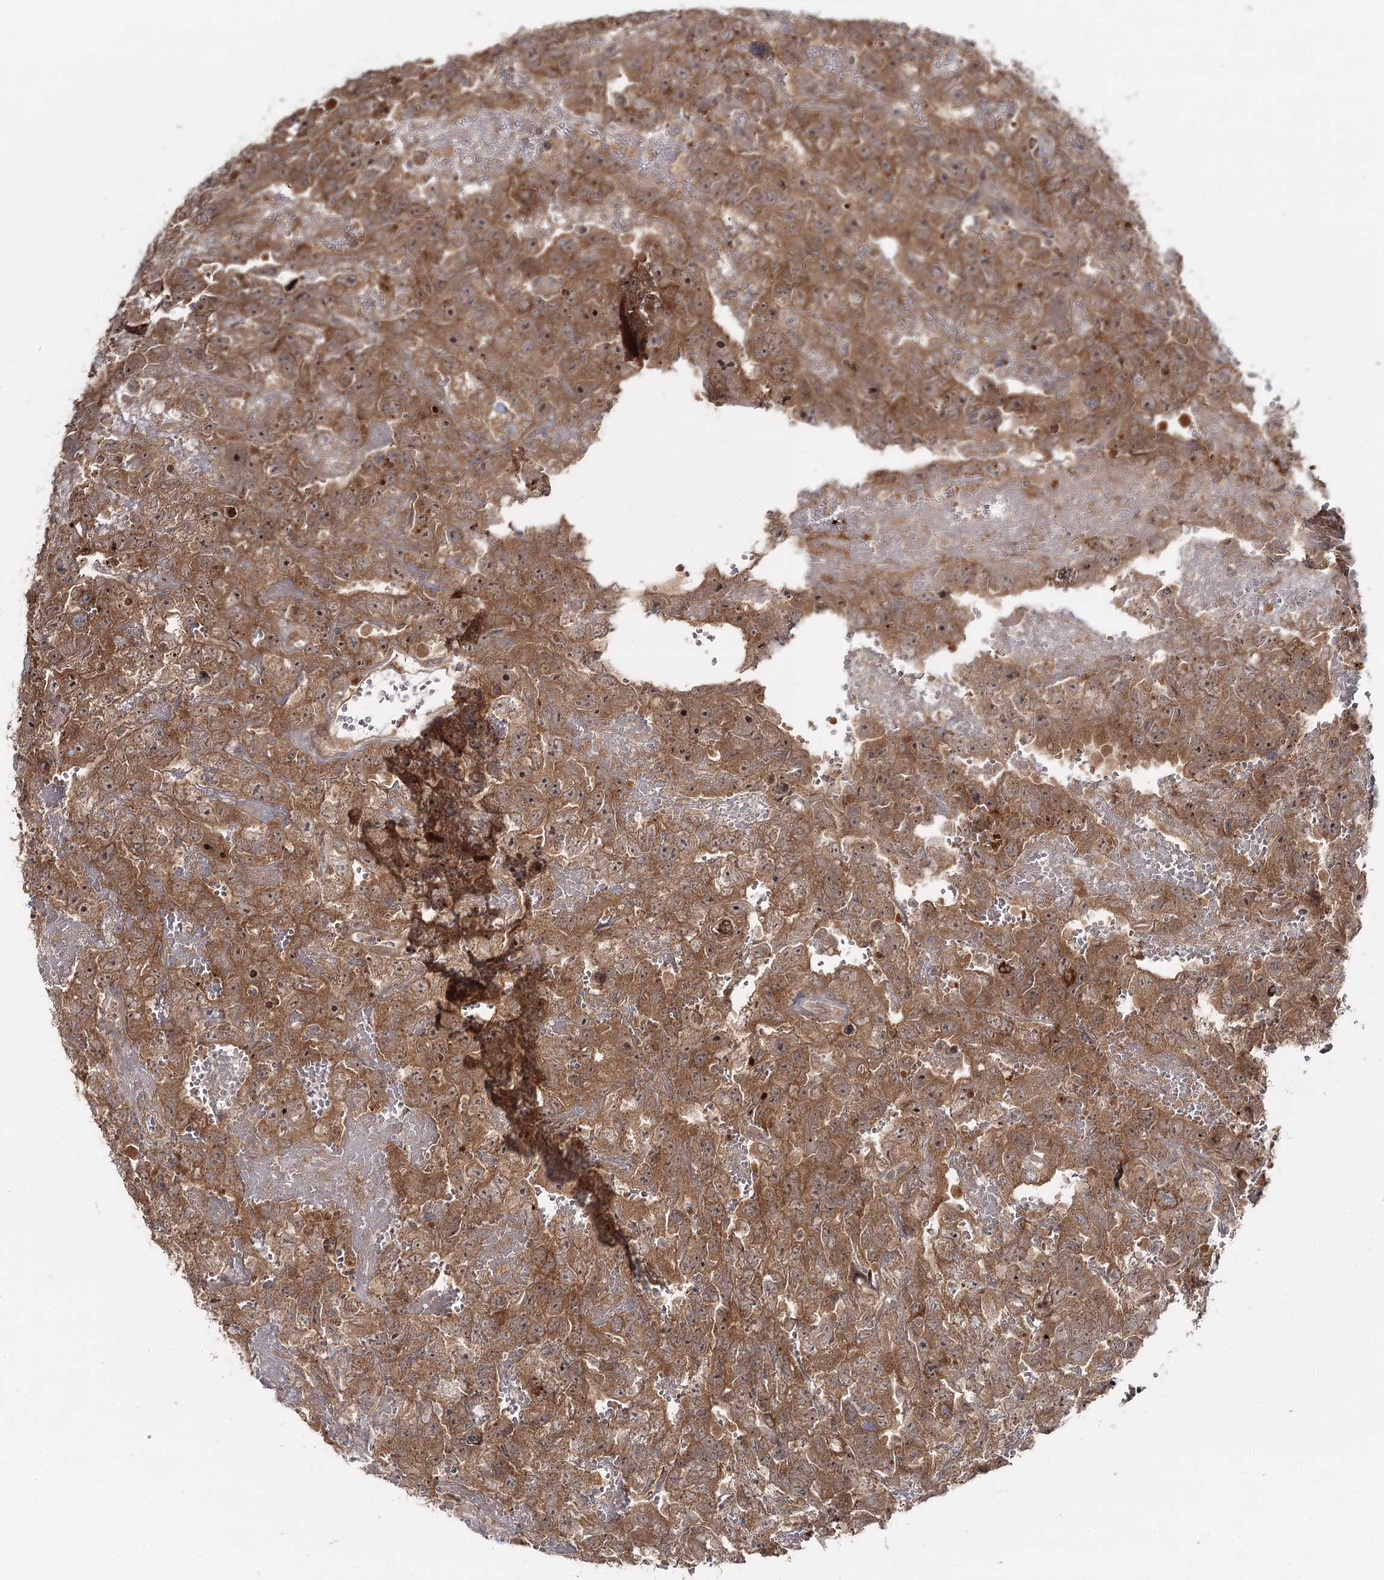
{"staining": {"intensity": "moderate", "quantity": ">75%", "location": "cytoplasmic/membranous,nuclear"}, "tissue": "testis cancer", "cell_type": "Tumor cells", "image_type": "cancer", "snomed": [{"axis": "morphology", "description": "Carcinoma, Embryonal, NOS"}, {"axis": "topography", "description": "Testis"}], "caption": "Brown immunohistochemical staining in human testis embryonal carcinoma exhibits moderate cytoplasmic/membranous and nuclear staining in about >75% of tumor cells. (brown staining indicates protein expression, while blue staining denotes nuclei).", "gene": "WDR44", "patient": {"sex": "male", "age": 45}}